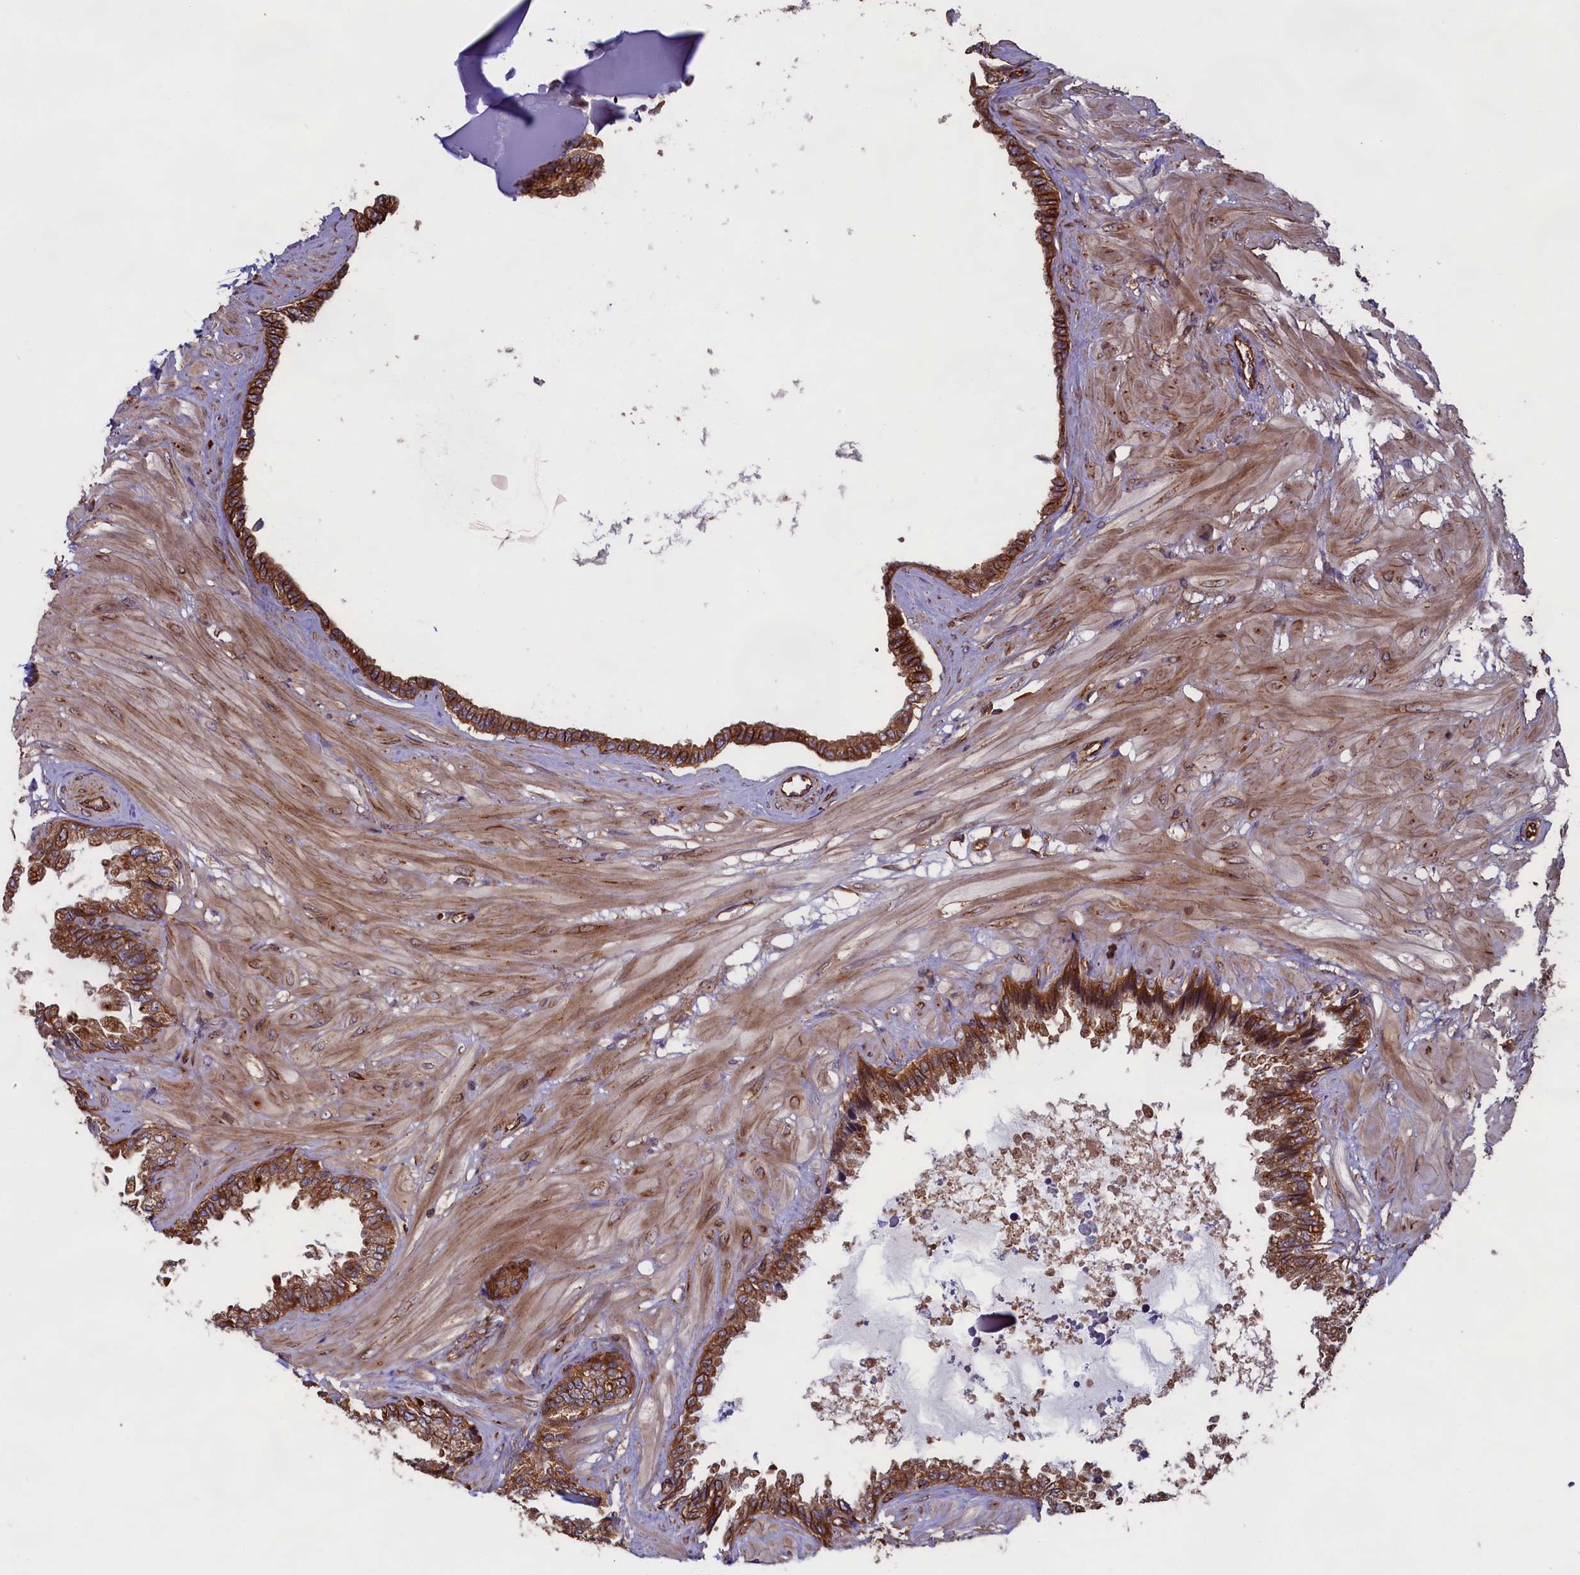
{"staining": {"intensity": "strong", "quantity": ">75%", "location": "cytoplasmic/membranous"}, "tissue": "seminal vesicle", "cell_type": "Glandular cells", "image_type": "normal", "snomed": [{"axis": "morphology", "description": "Normal tissue, NOS"}, {"axis": "topography", "description": "Seminal veicle"}], "caption": "Immunohistochemistry micrograph of unremarkable seminal vesicle: human seminal vesicle stained using IHC shows high levels of strong protein expression localized specifically in the cytoplasmic/membranous of glandular cells, appearing as a cytoplasmic/membranous brown color.", "gene": "CCDC124", "patient": {"sex": "male", "age": 46}}